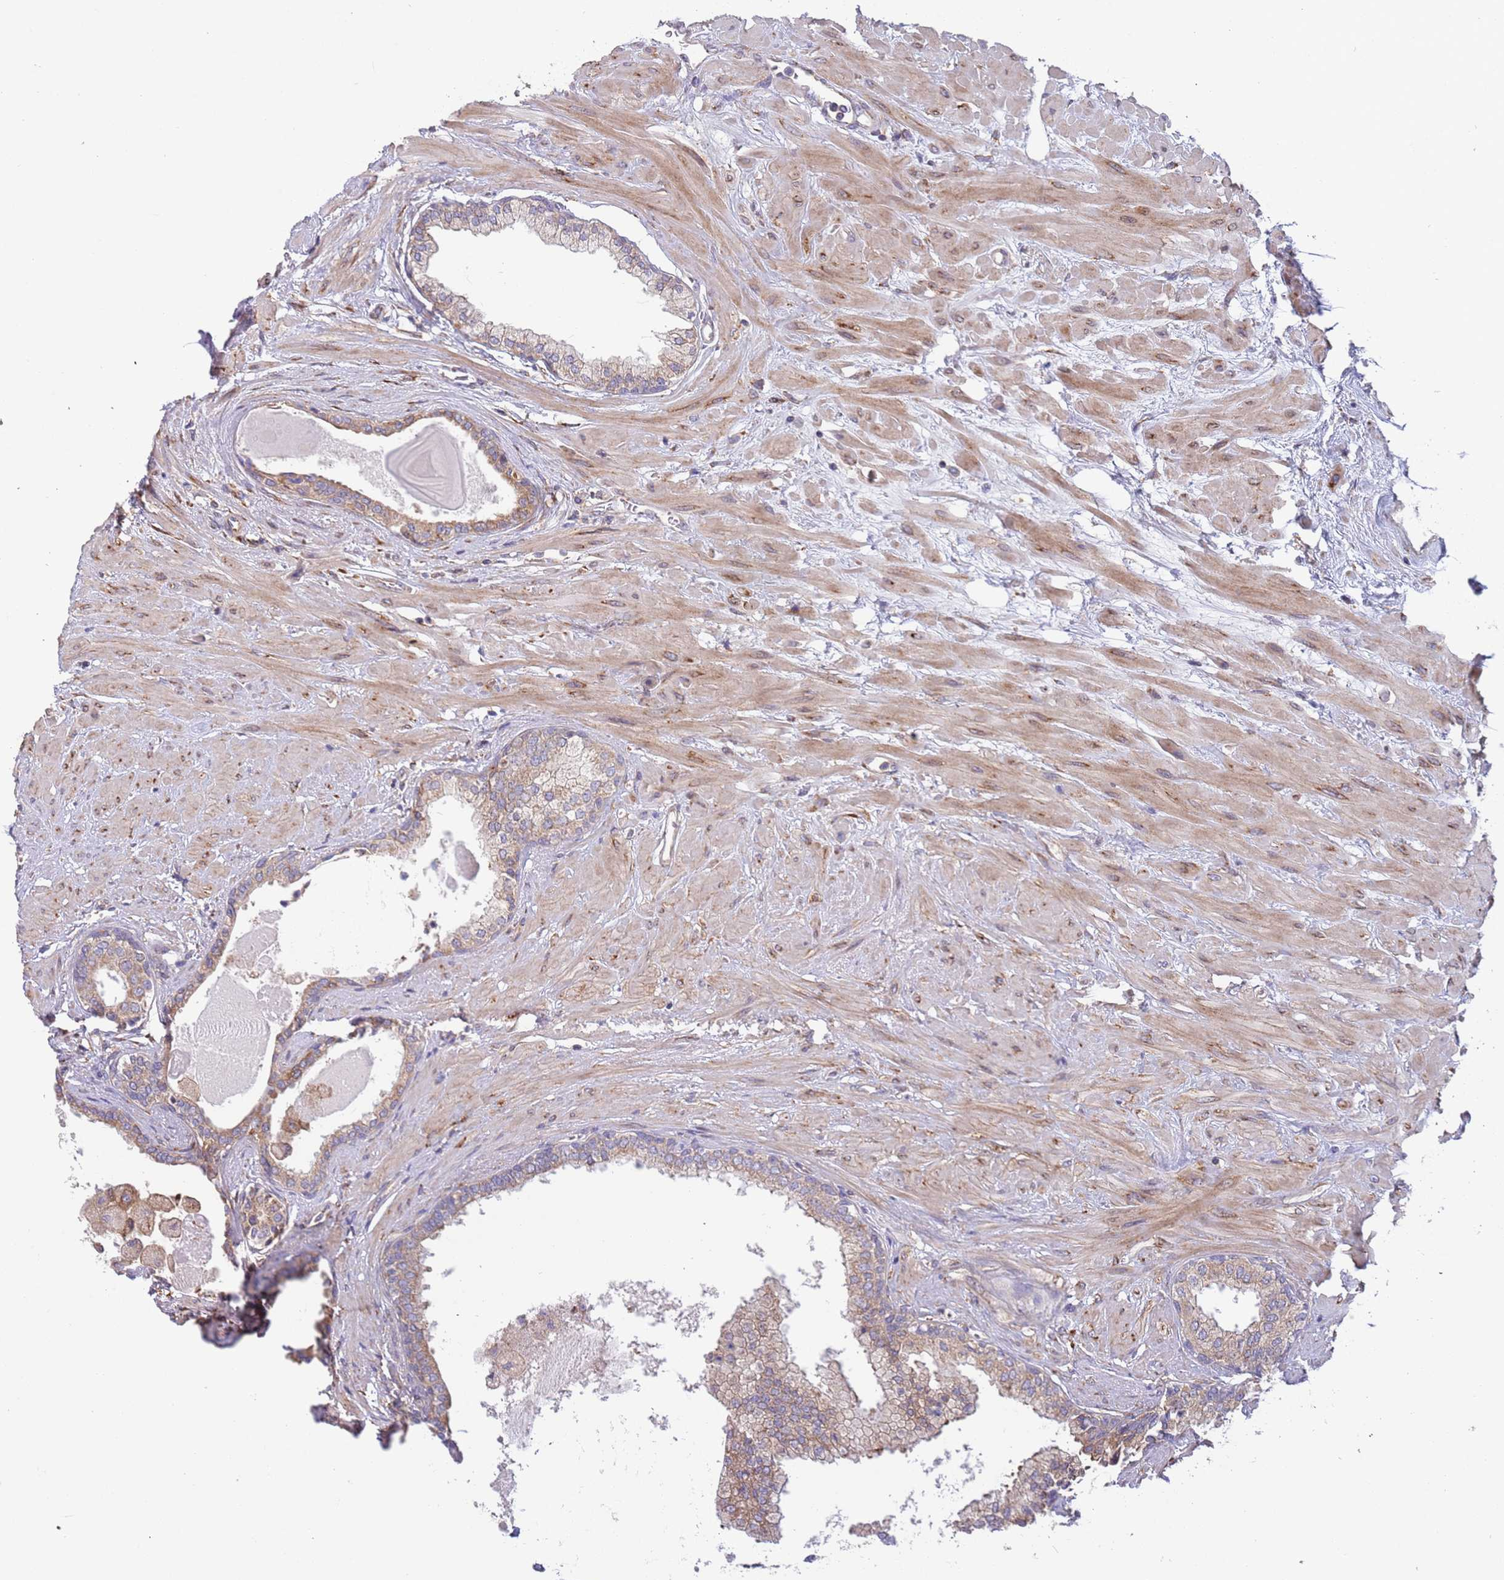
{"staining": {"intensity": "weak", "quantity": ">75%", "location": "cytoplasmic/membranous"}, "tissue": "prostate", "cell_type": "Glandular cells", "image_type": "normal", "snomed": [{"axis": "morphology", "description": "Normal tissue, NOS"}, {"axis": "topography", "description": "Prostate"}], "caption": "Weak cytoplasmic/membranous protein expression is appreciated in about >75% of glandular cells in prostate. The staining was performed using DAB to visualize the protein expression in brown, while the nuclei were stained in blue with hematoxylin (Magnification: 20x).", "gene": "ARMCX6", "patient": {"sex": "male", "age": 57}}